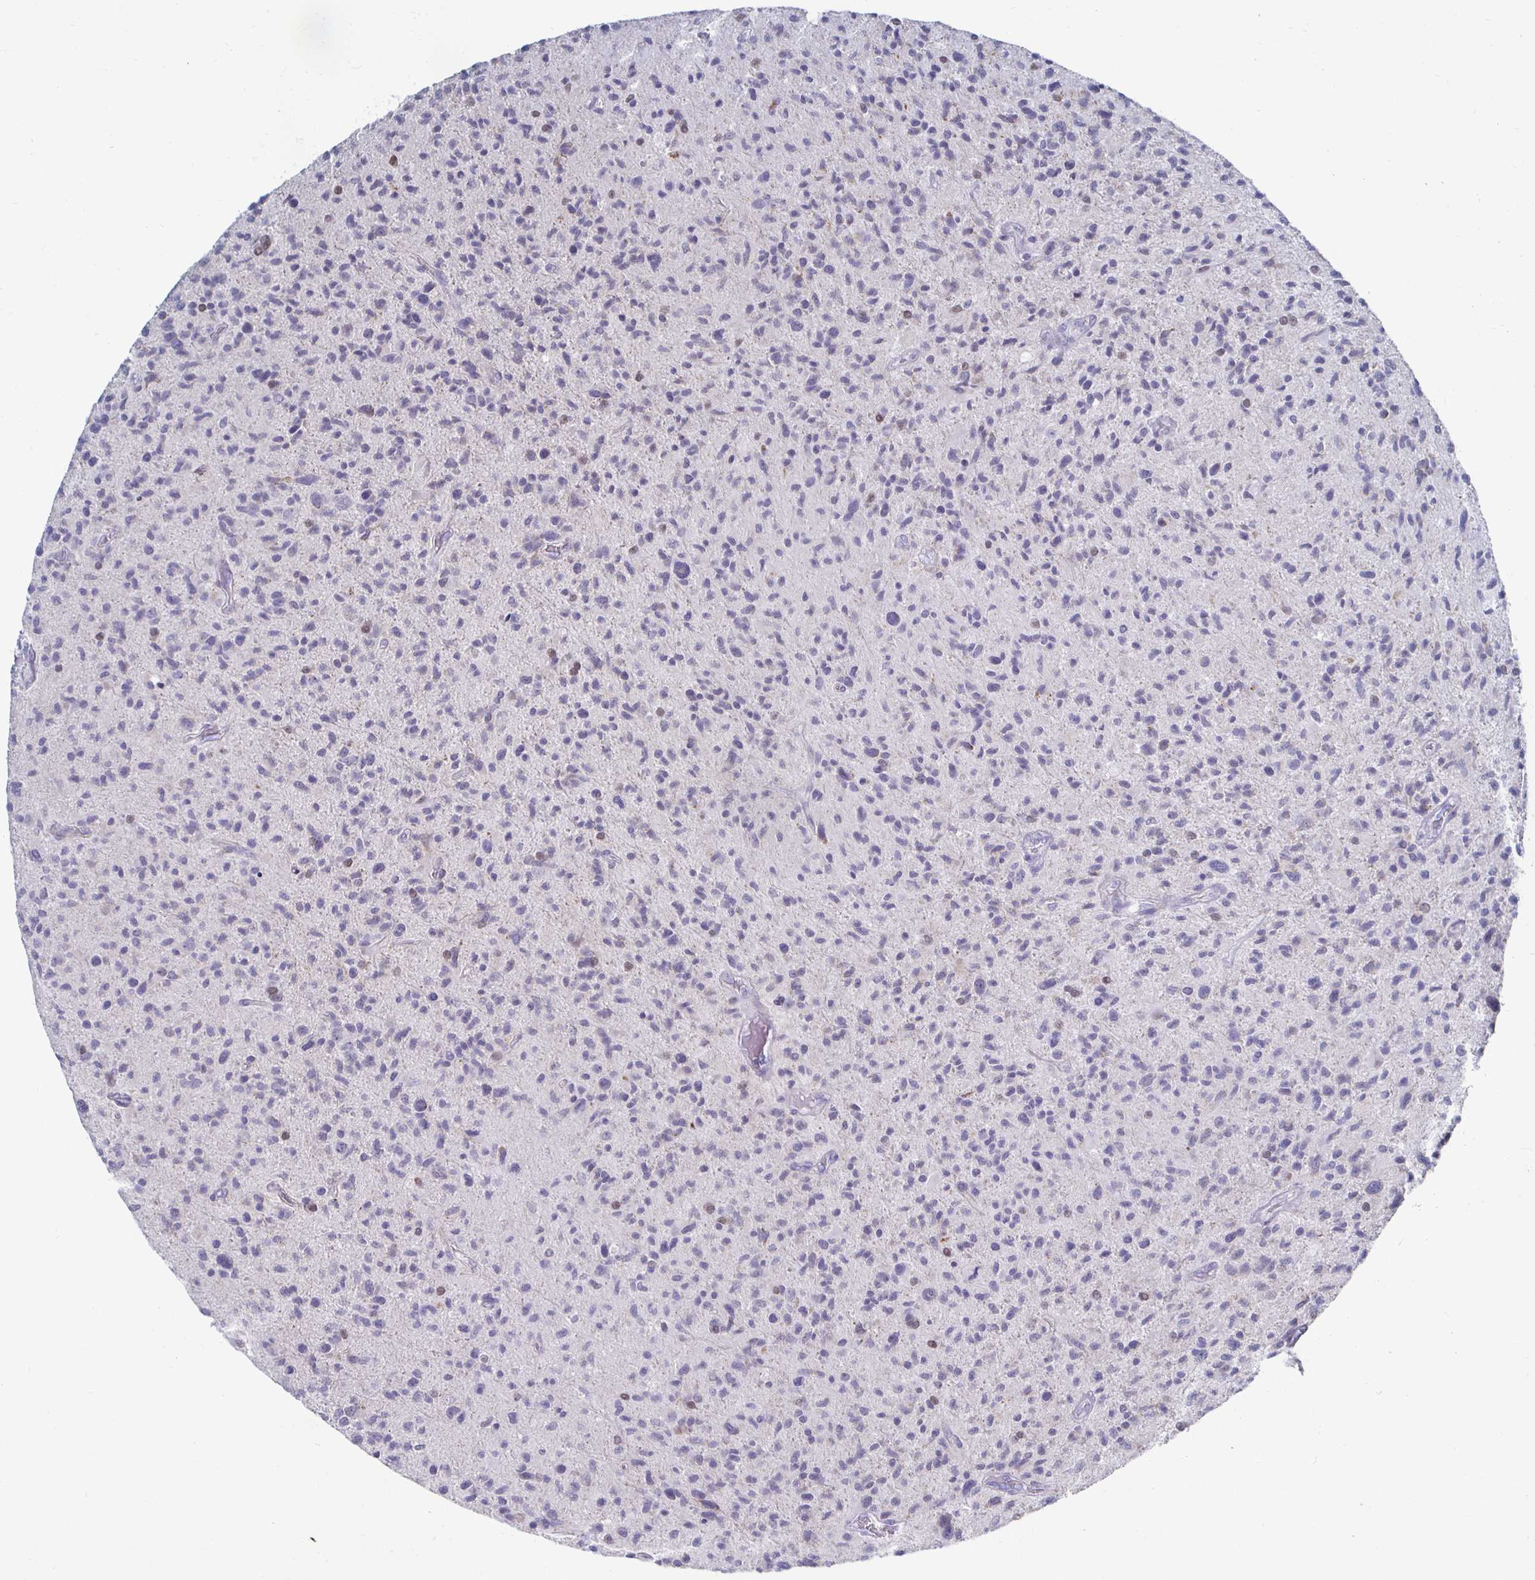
{"staining": {"intensity": "negative", "quantity": "none", "location": "none"}, "tissue": "glioma", "cell_type": "Tumor cells", "image_type": "cancer", "snomed": [{"axis": "morphology", "description": "Glioma, malignant, High grade"}, {"axis": "topography", "description": "Brain"}], "caption": "A high-resolution image shows immunohistochemistry (IHC) staining of malignant glioma (high-grade), which shows no significant staining in tumor cells.", "gene": "NOCT", "patient": {"sex": "female", "age": 70}}